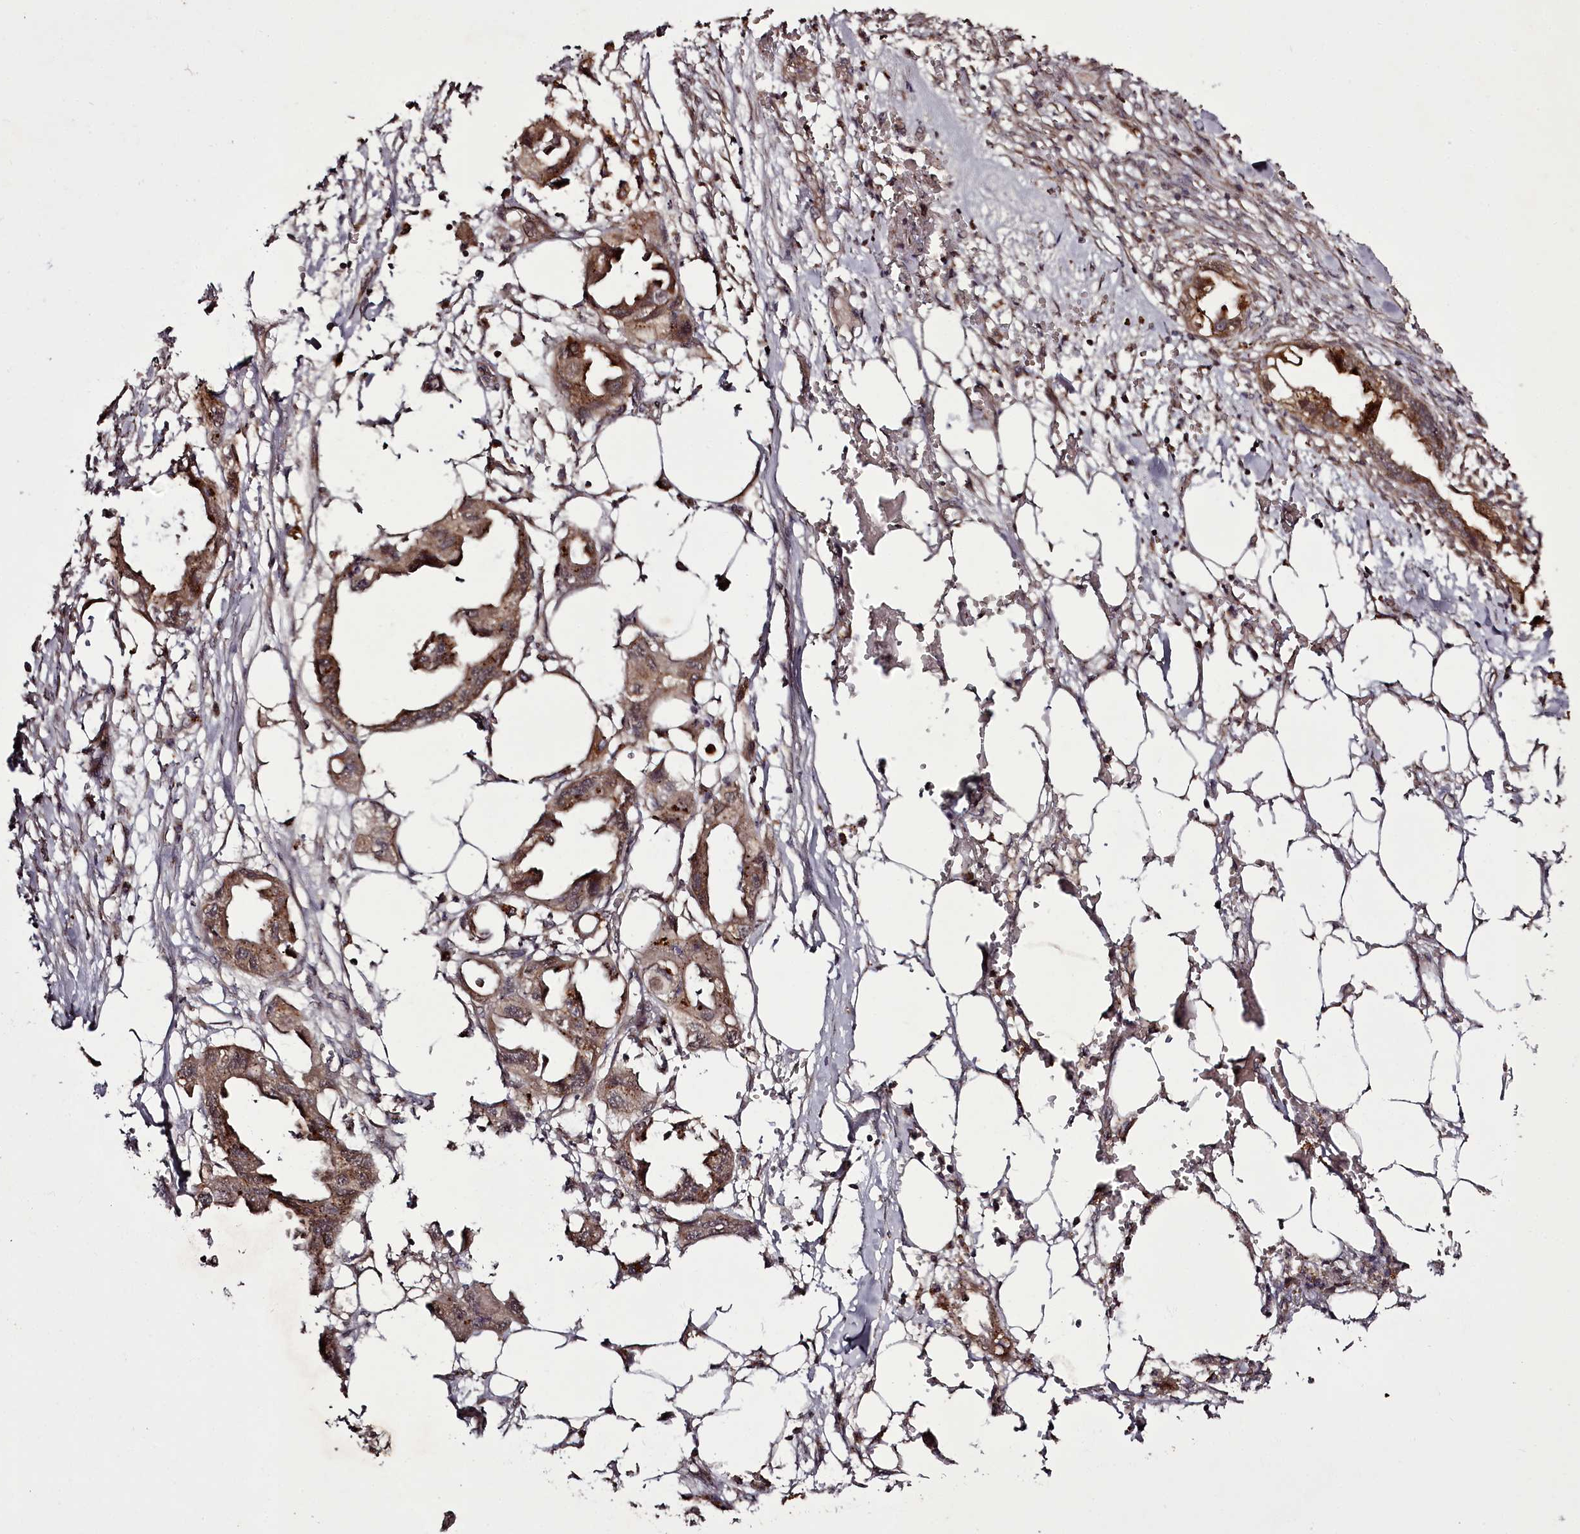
{"staining": {"intensity": "moderate", "quantity": ">75%", "location": "cytoplasmic/membranous"}, "tissue": "endometrial cancer", "cell_type": "Tumor cells", "image_type": "cancer", "snomed": [{"axis": "morphology", "description": "Adenocarcinoma, NOS"}, {"axis": "morphology", "description": "Adenocarcinoma, metastatic, NOS"}, {"axis": "topography", "description": "Adipose tissue"}, {"axis": "topography", "description": "Endometrium"}], "caption": "This photomicrograph reveals IHC staining of human endometrial metastatic adenocarcinoma, with medium moderate cytoplasmic/membranous expression in approximately >75% of tumor cells.", "gene": "PCBP2", "patient": {"sex": "female", "age": 67}}